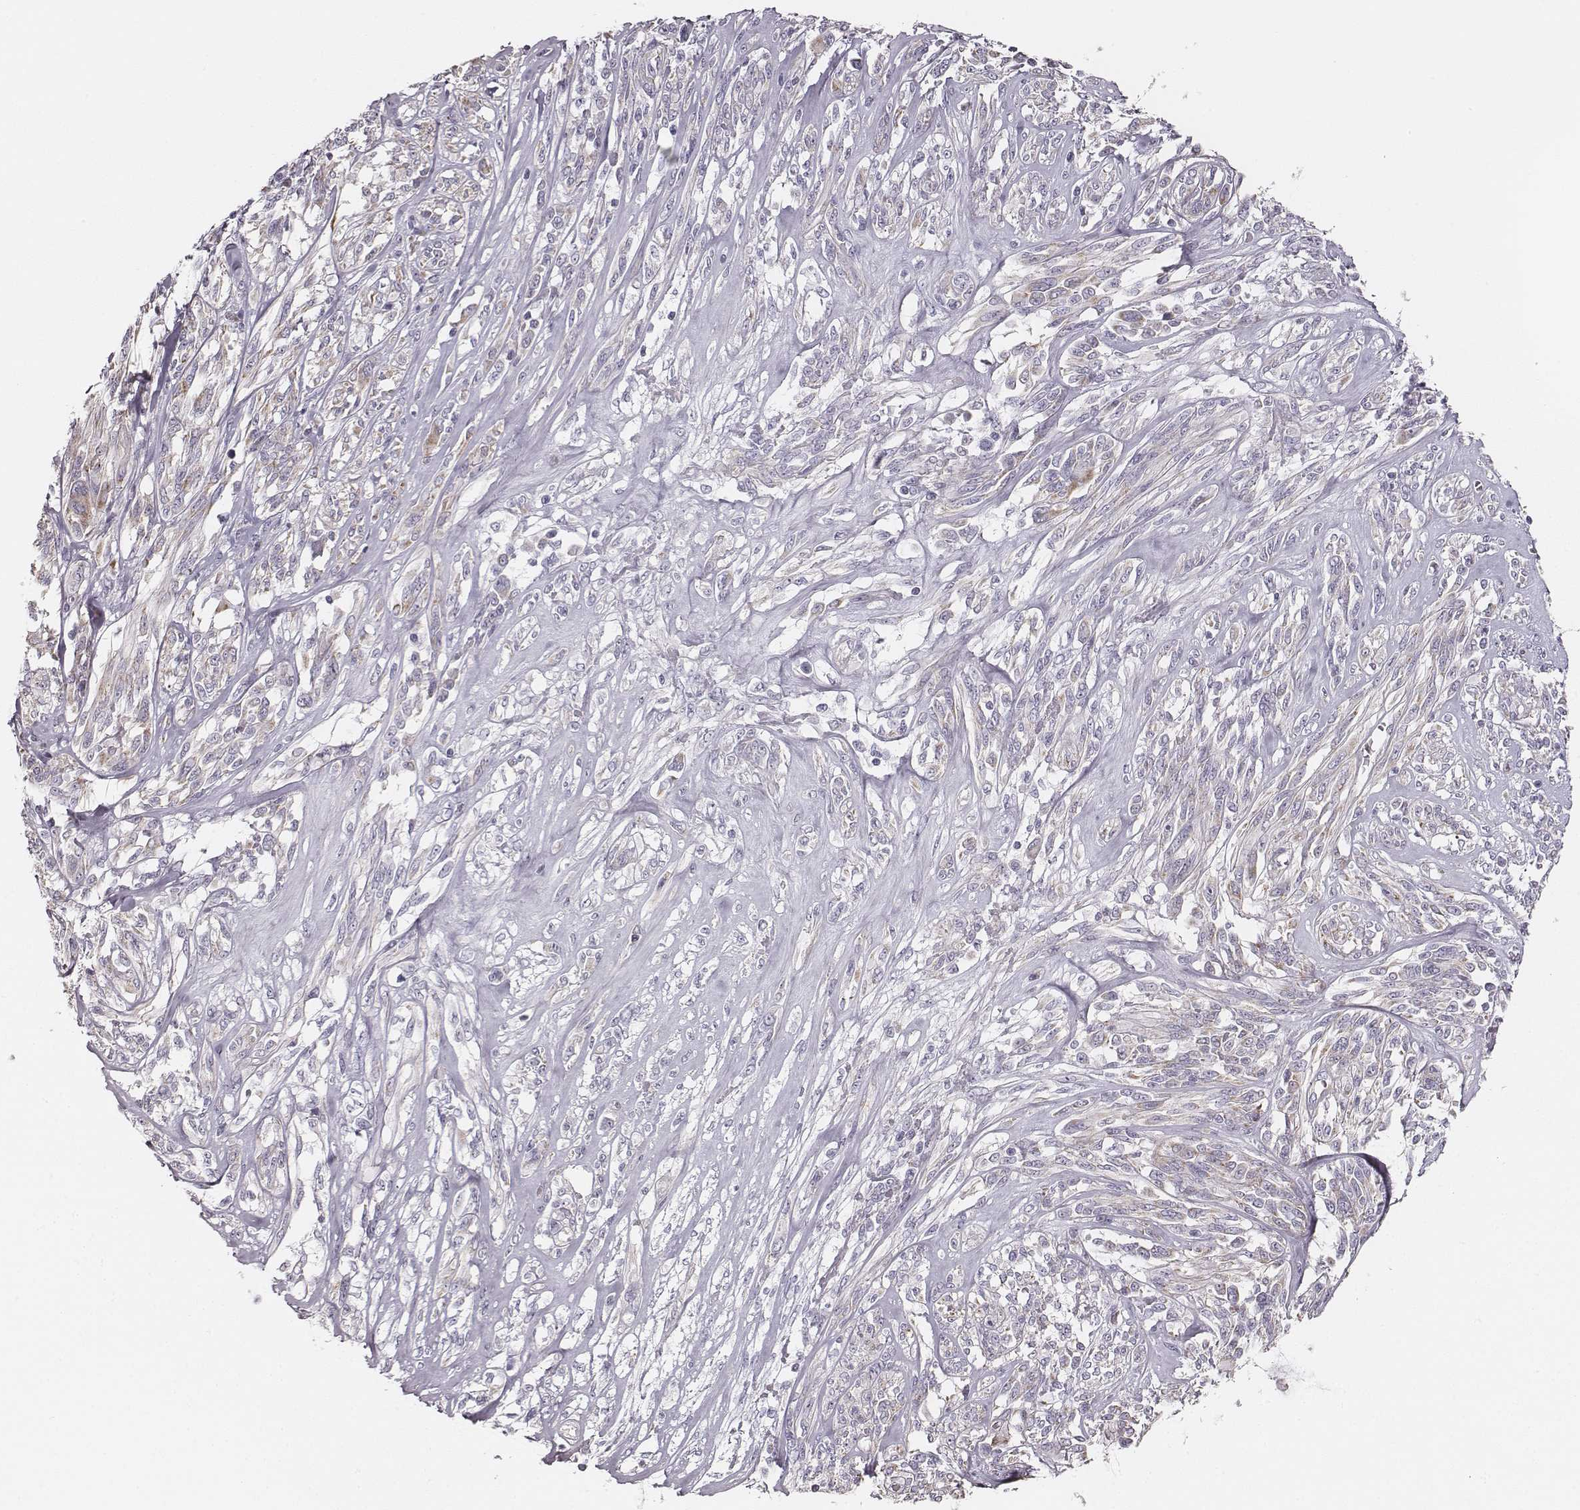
{"staining": {"intensity": "negative", "quantity": "none", "location": "none"}, "tissue": "melanoma", "cell_type": "Tumor cells", "image_type": "cancer", "snomed": [{"axis": "morphology", "description": "Malignant melanoma, NOS"}, {"axis": "topography", "description": "Skin"}], "caption": "Photomicrograph shows no protein positivity in tumor cells of malignant melanoma tissue.", "gene": "UBL4B", "patient": {"sex": "female", "age": 91}}